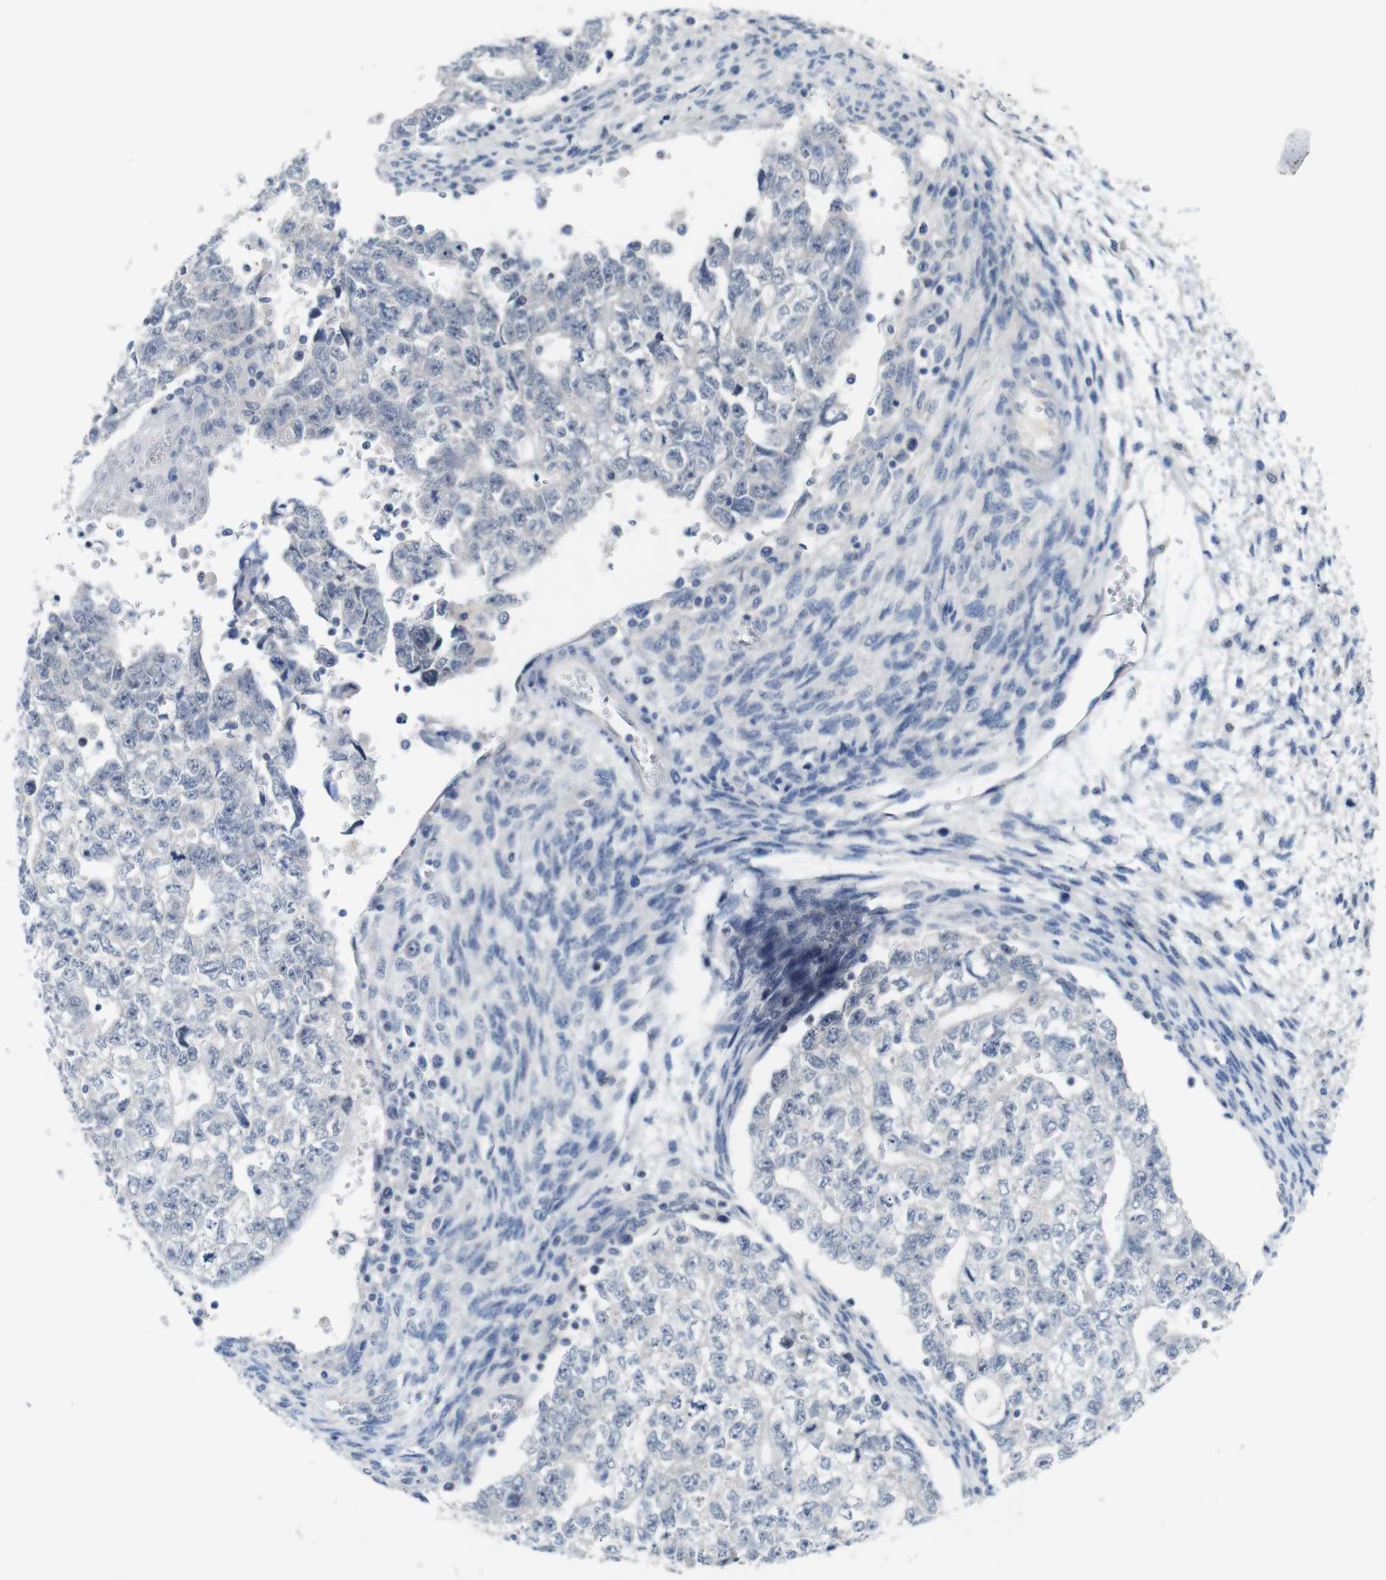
{"staining": {"intensity": "negative", "quantity": "none", "location": "none"}, "tissue": "testis cancer", "cell_type": "Tumor cells", "image_type": "cancer", "snomed": [{"axis": "morphology", "description": "Seminoma, NOS"}, {"axis": "morphology", "description": "Carcinoma, Embryonal, NOS"}, {"axis": "topography", "description": "Testis"}], "caption": "High magnification brightfield microscopy of testis cancer stained with DAB (3,3'-diaminobenzidine) (brown) and counterstained with hematoxylin (blue): tumor cells show no significant staining.", "gene": "CHRM5", "patient": {"sex": "male", "age": 38}}